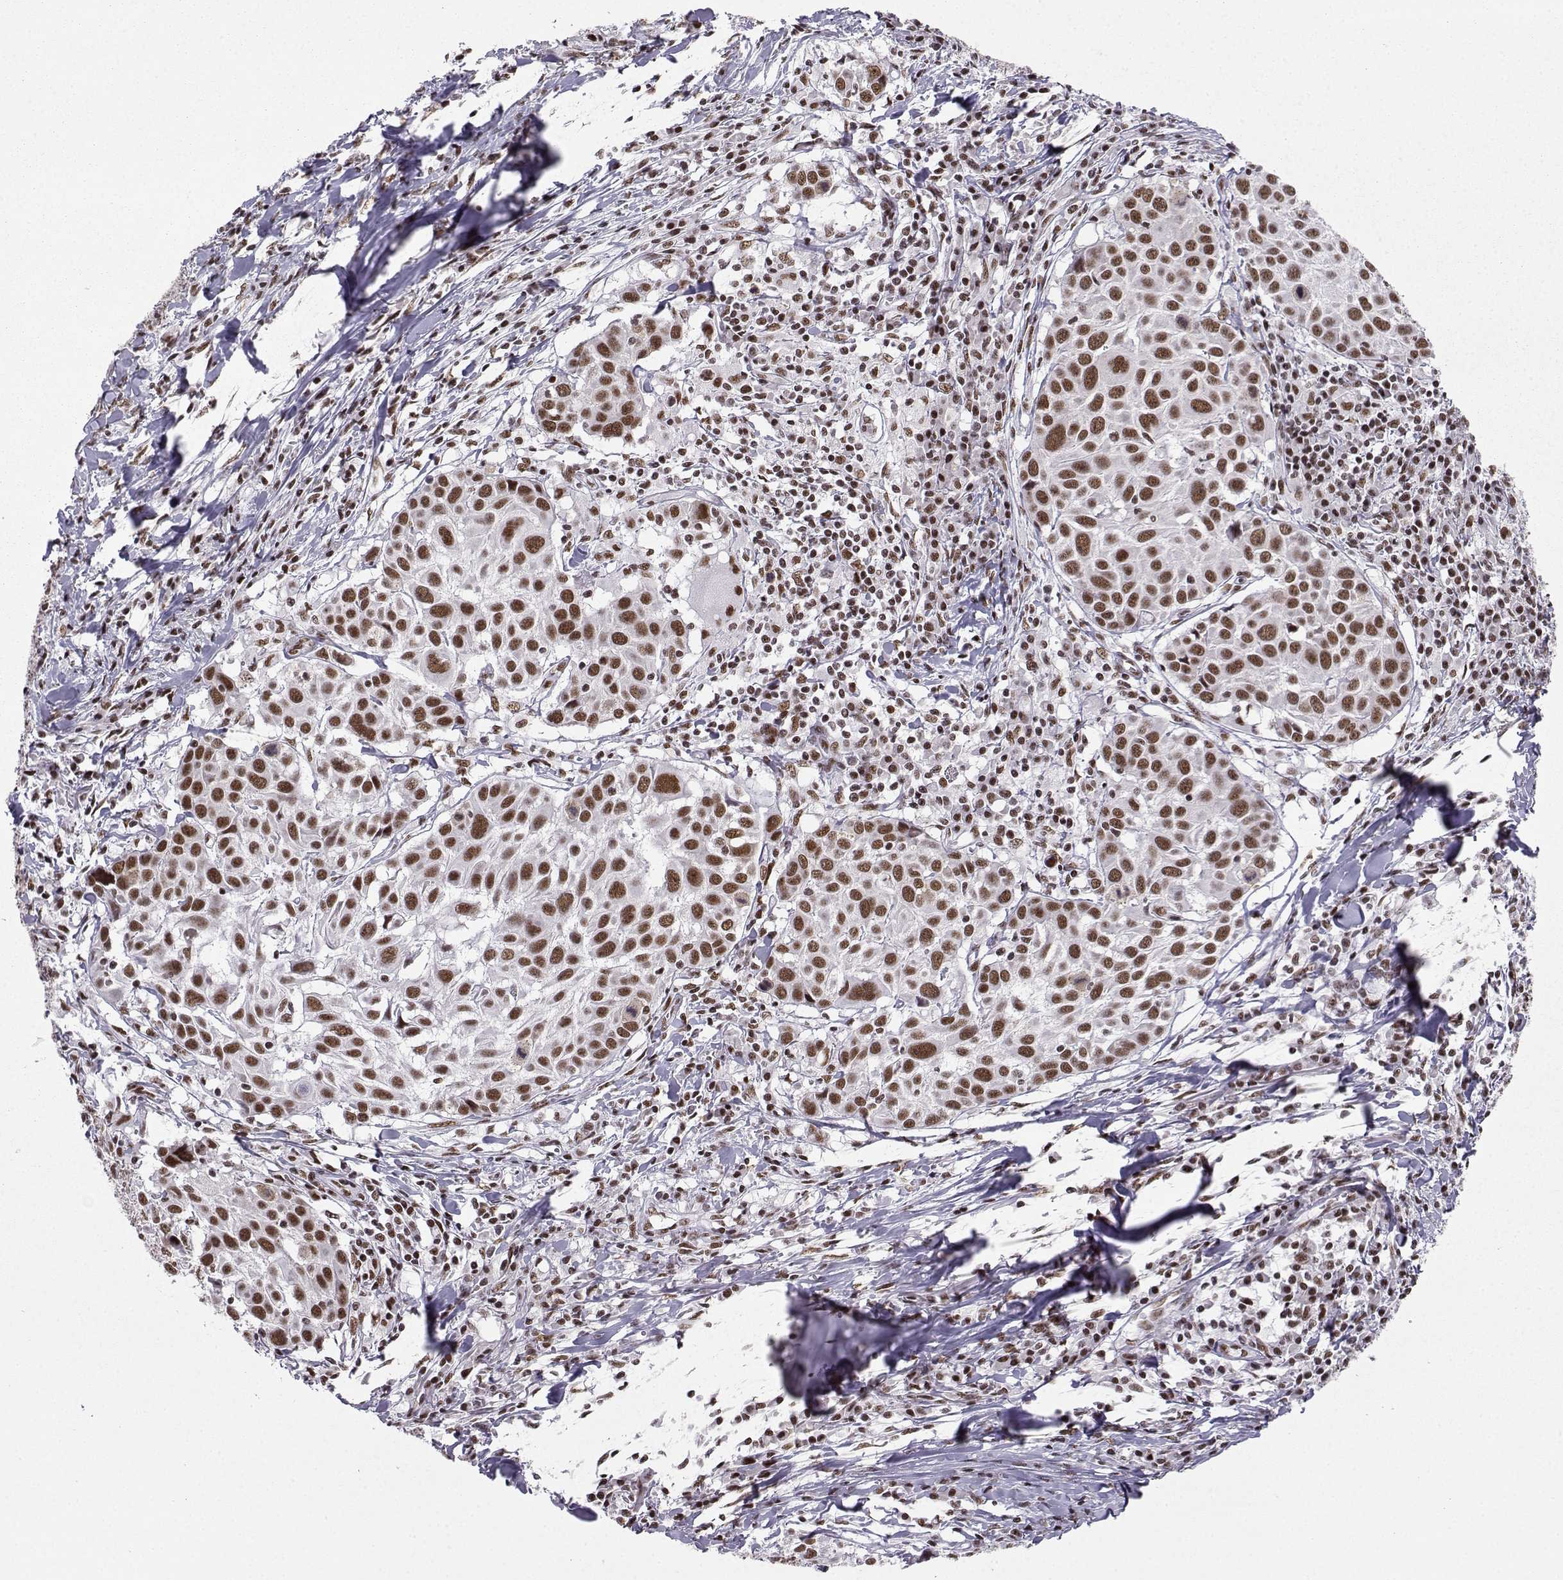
{"staining": {"intensity": "moderate", "quantity": ">75%", "location": "nuclear"}, "tissue": "lung cancer", "cell_type": "Tumor cells", "image_type": "cancer", "snomed": [{"axis": "morphology", "description": "Squamous cell carcinoma, NOS"}, {"axis": "topography", "description": "Lung"}], "caption": "Tumor cells reveal moderate nuclear expression in approximately >75% of cells in lung cancer (squamous cell carcinoma).", "gene": "SNRPB2", "patient": {"sex": "male", "age": 57}}